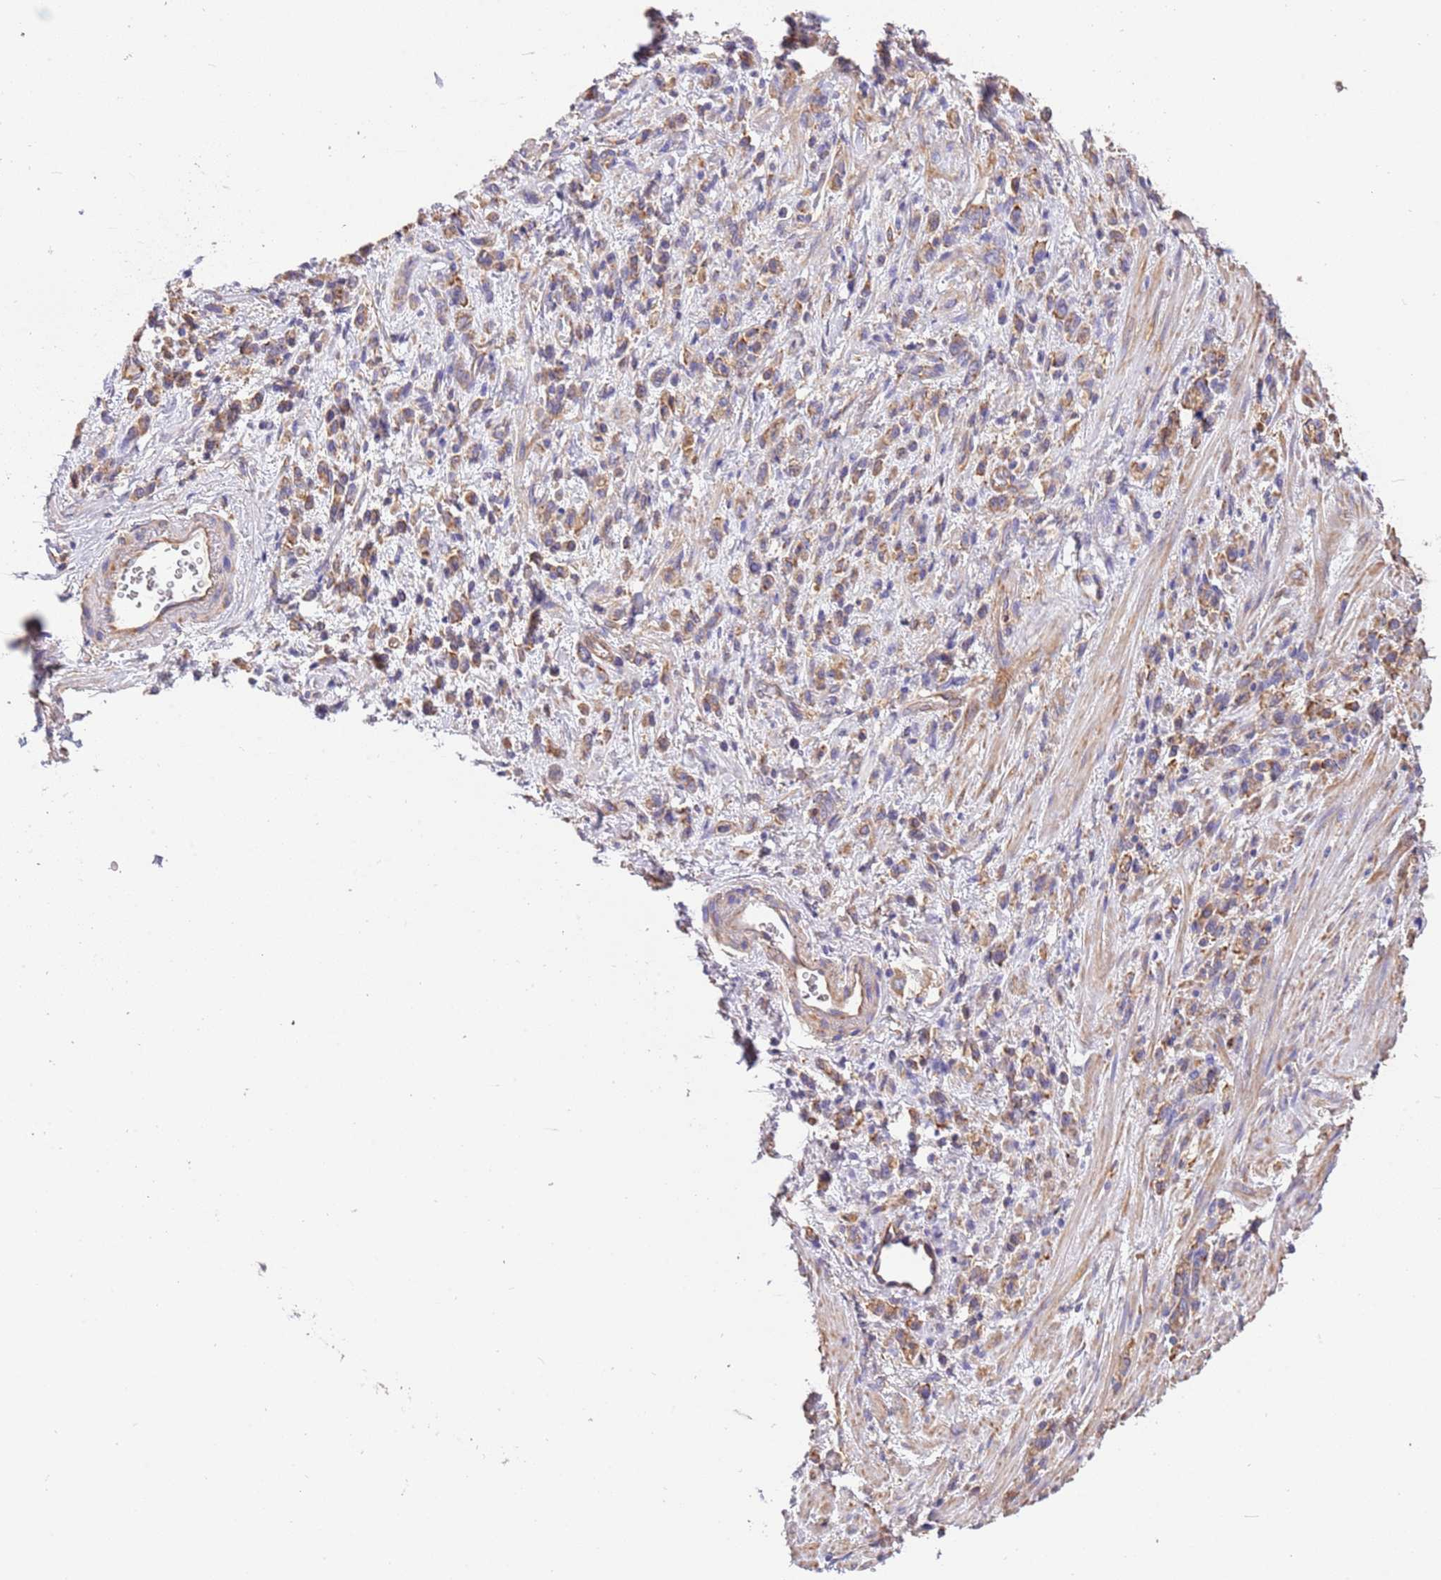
{"staining": {"intensity": "moderate", "quantity": ">75%", "location": "cytoplasmic/membranous"}, "tissue": "stomach cancer", "cell_type": "Tumor cells", "image_type": "cancer", "snomed": [{"axis": "morphology", "description": "Adenocarcinoma, NOS"}, {"axis": "topography", "description": "Stomach"}], "caption": "The photomicrograph reveals staining of stomach cancer (adenocarcinoma), revealing moderate cytoplasmic/membranous protein staining (brown color) within tumor cells. (IHC, brightfield microscopy, high magnification).", "gene": "NAALADL1", "patient": {"sex": "male", "age": 77}}